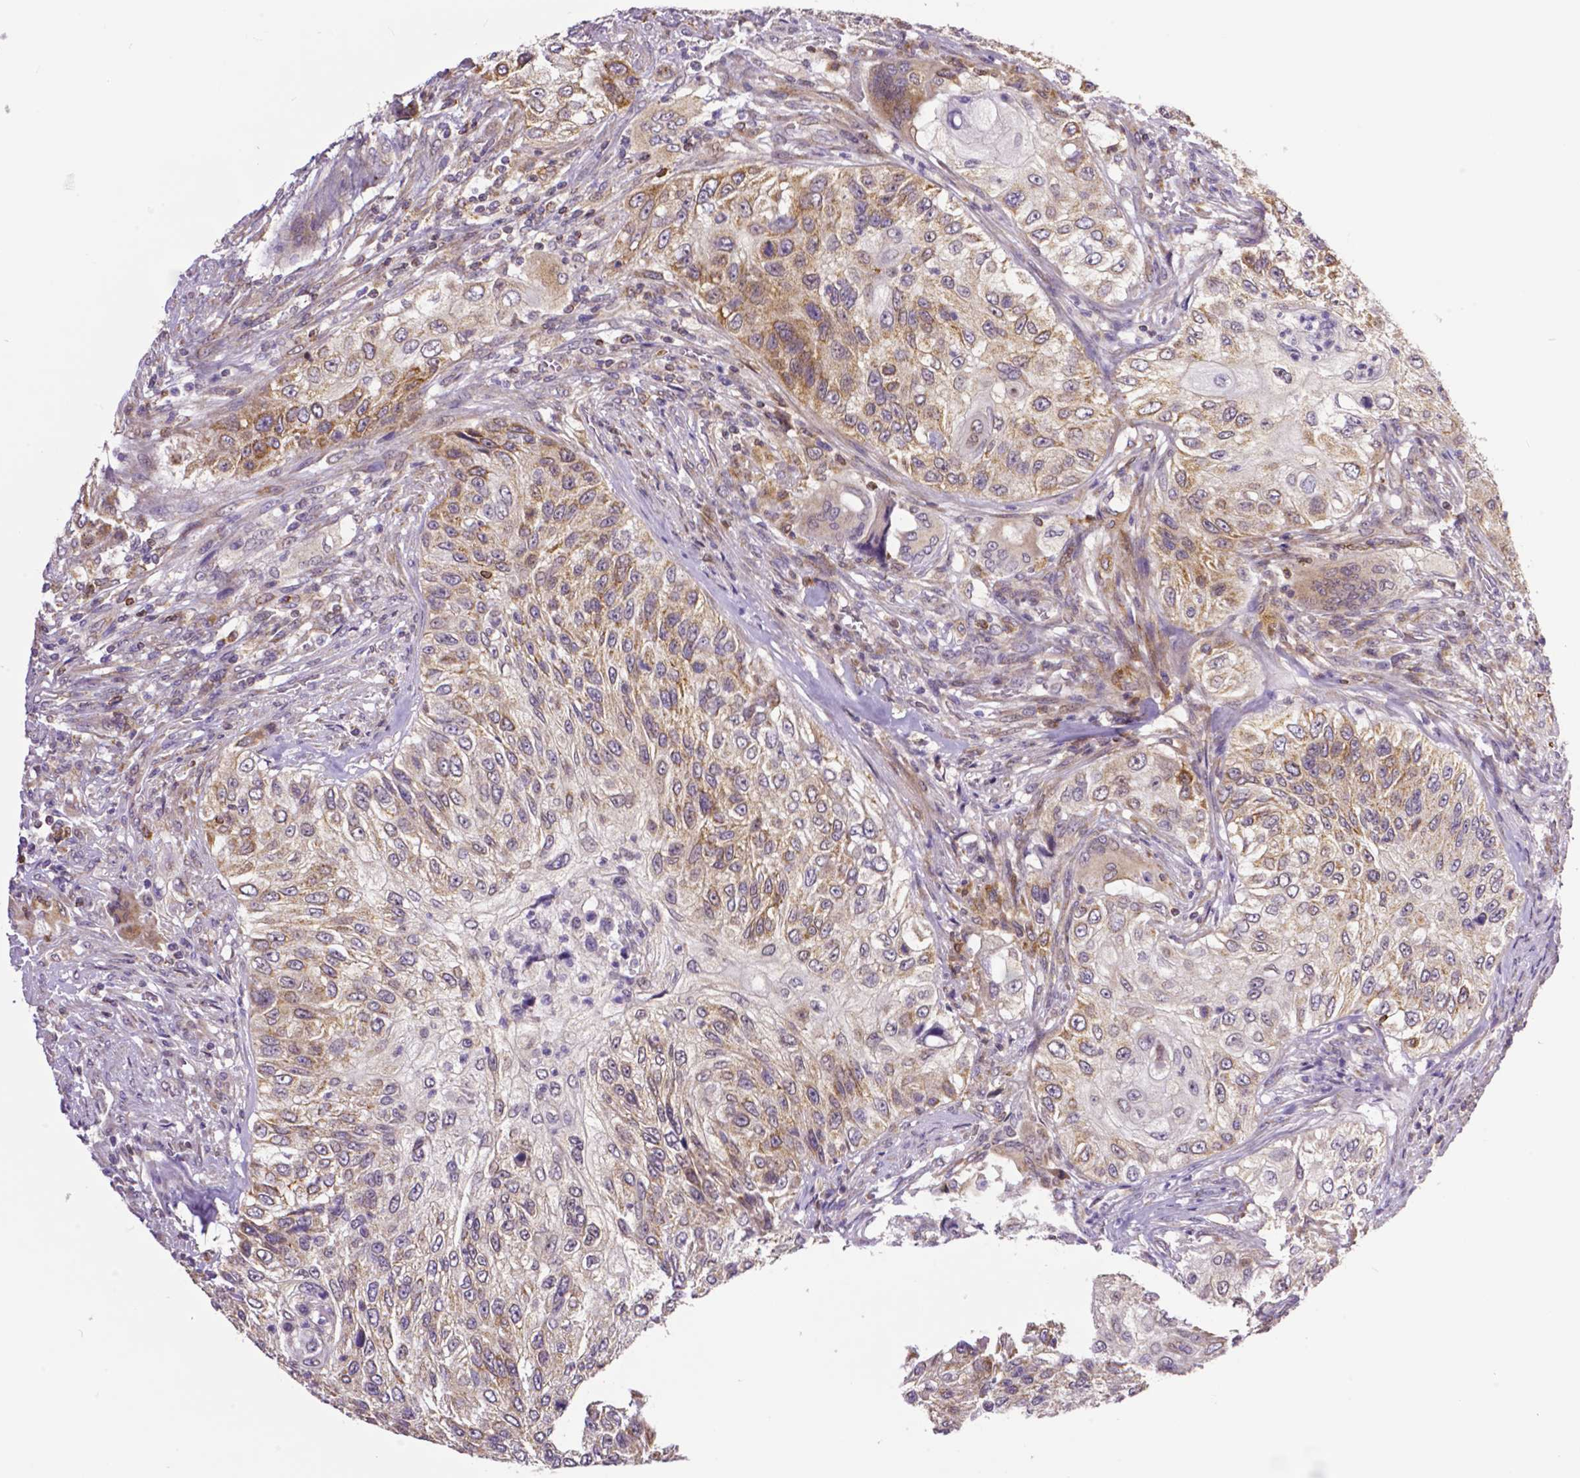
{"staining": {"intensity": "moderate", "quantity": "25%-75%", "location": "cytoplasmic/membranous"}, "tissue": "urothelial cancer", "cell_type": "Tumor cells", "image_type": "cancer", "snomed": [{"axis": "morphology", "description": "Urothelial carcinoma, High grade"}, {"axis": "topography", "description": "Urinary bladder"}], "caption": "There is medium levels of moderate cytoplasmic/membranous expression in tumor cells of urothelial cancer, as demonstrated by immunohistochemical staining (brown color).", "gene": "MCL1", "patient": {"sex": "female", "age": 60}}